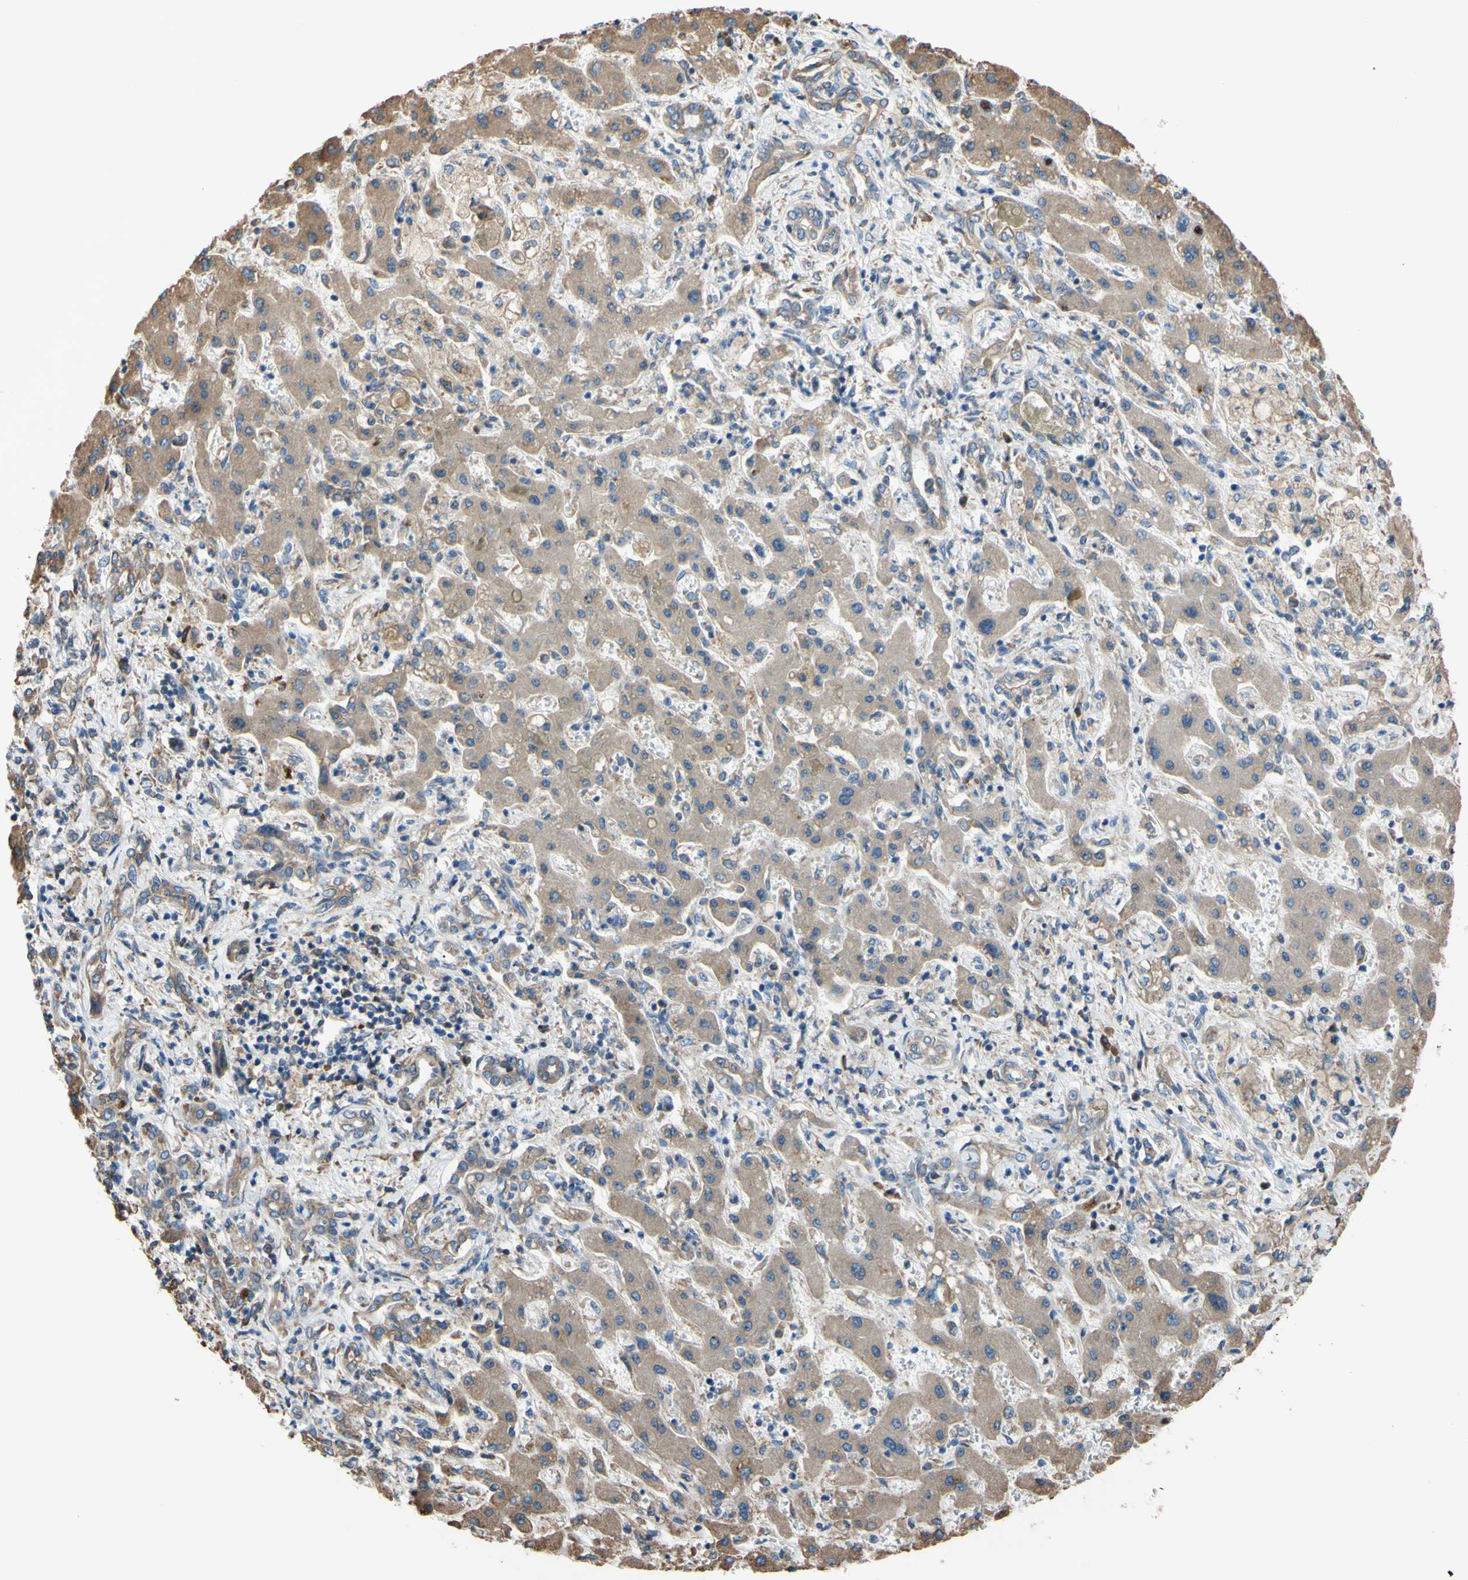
{"staining": {"intensity": "moderate", "quantity": ">75%", "location": "cytoplasmic/membranous"}, "tissue": "liver cancer", "cell_type": "Tumor cells", "image_type": "cancer", "snomed": [{"axis": "morphology", "description": "Cholangiocarcinoma"}, {"axis": "topography", "description": "Liver"}], "caption": "Immunohistochemical staining of human liver cholangiocarcinoma exhibits medium levels of moderate cytoplasmic/membranous positivity in about >75% of tumor cells. The staining is performed using DAB brown chromogen to label protein expression. The nuclei are counter-stained blue using hematoxylin.", "gene": "BMF", "patient": {"sex": "male", "age": 50}}